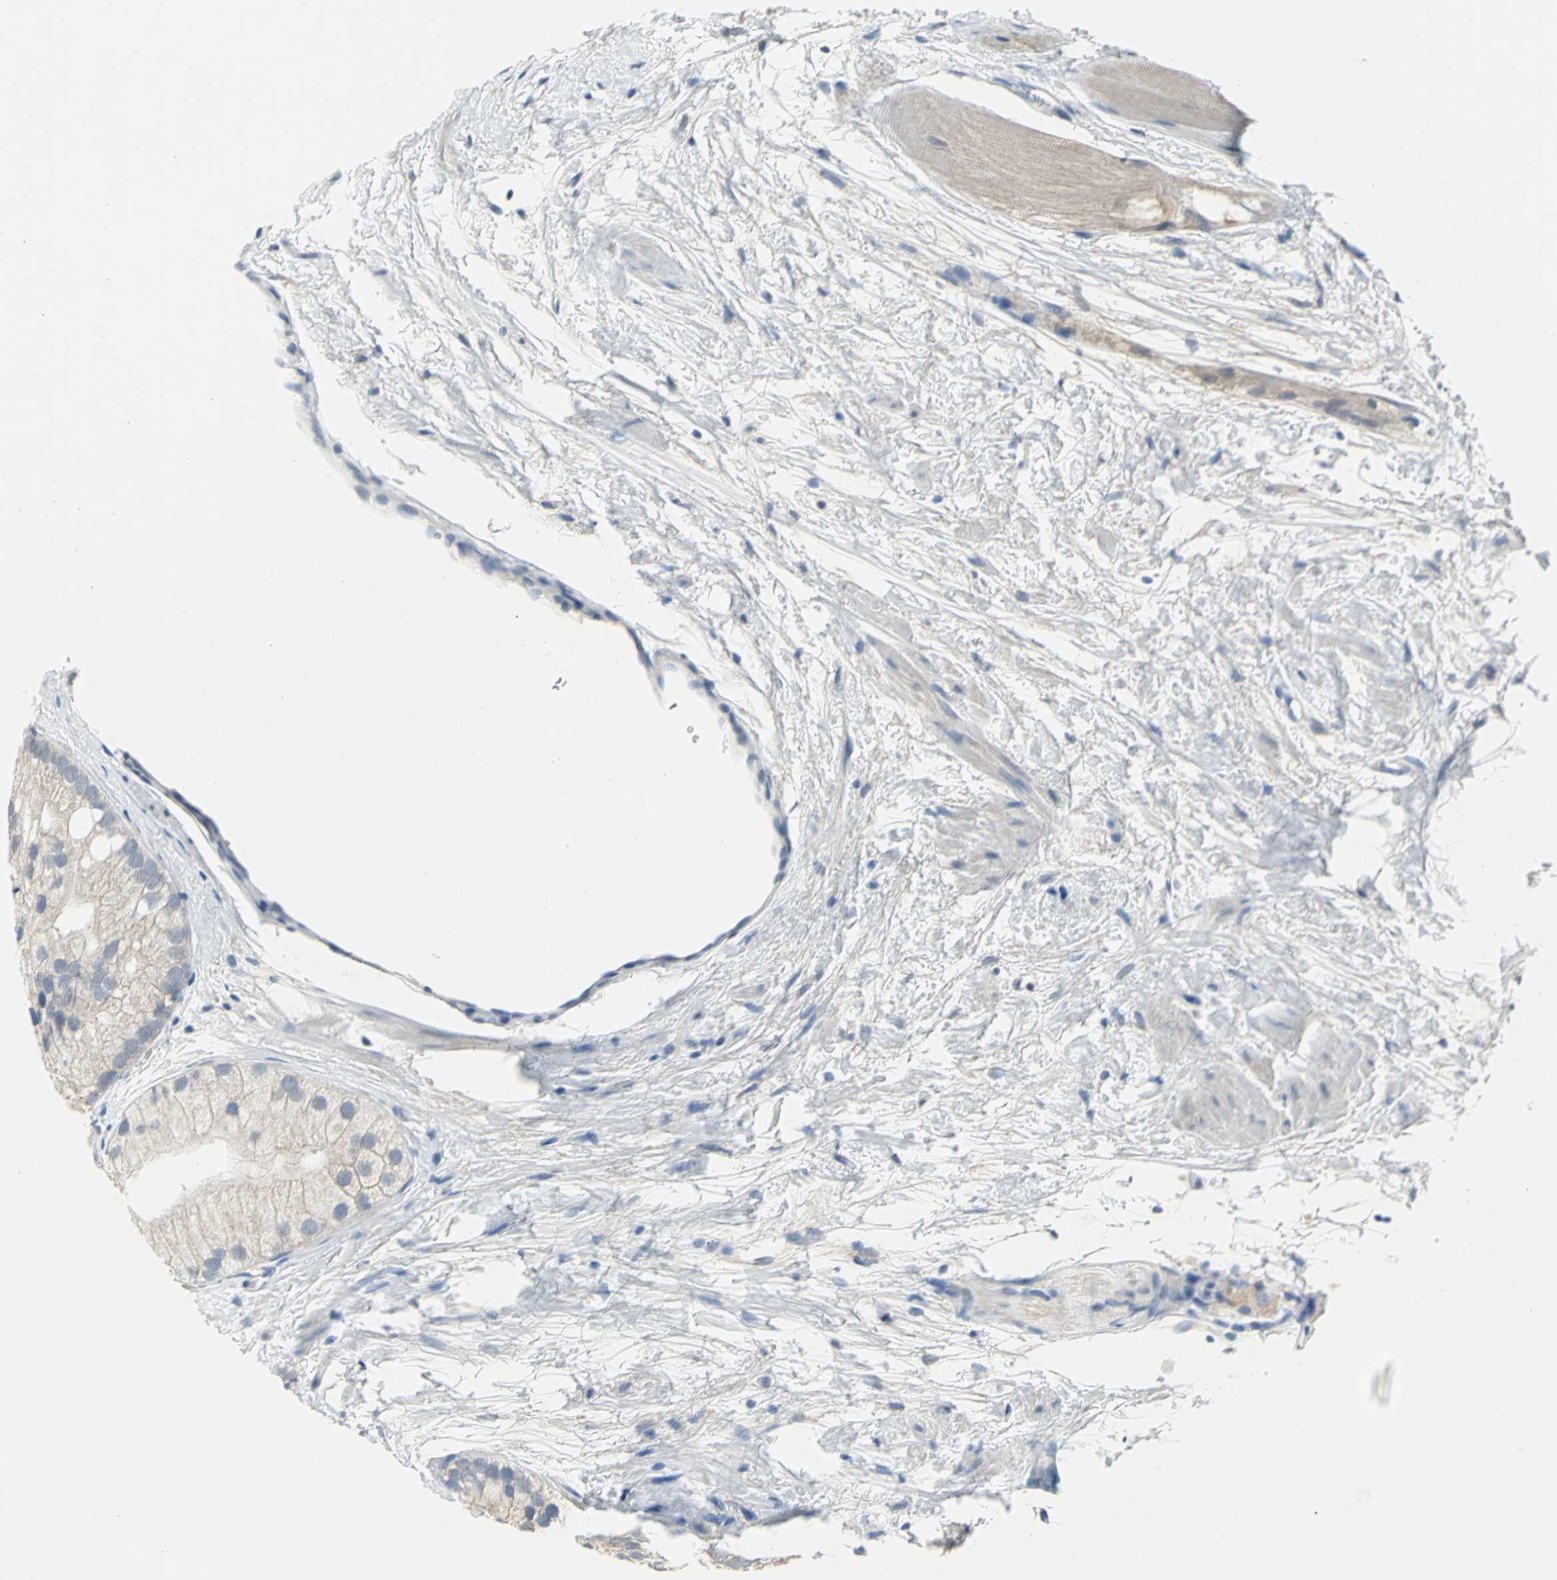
{"staining": {"intensity": "negative", "quantity": "none", "location": "none"}, "tissue": "prostate cancer", "cell_type": "Tumor cells", "image_type": "cancer", "snomed": [{"axis": "morphology", "description": "Adenocarcinoma, Low grade"}, {"axis": "topography", "description": "Prostate"}], "caption": "A photomicrograph of human adenocarcinoma (low-grade) (prostate) is negative for staining in tumor cells. (IHC, brightfield microscopy, high magnification).", "gene": "HTR1F", "patient": {"sex": "male", "age": 69}}